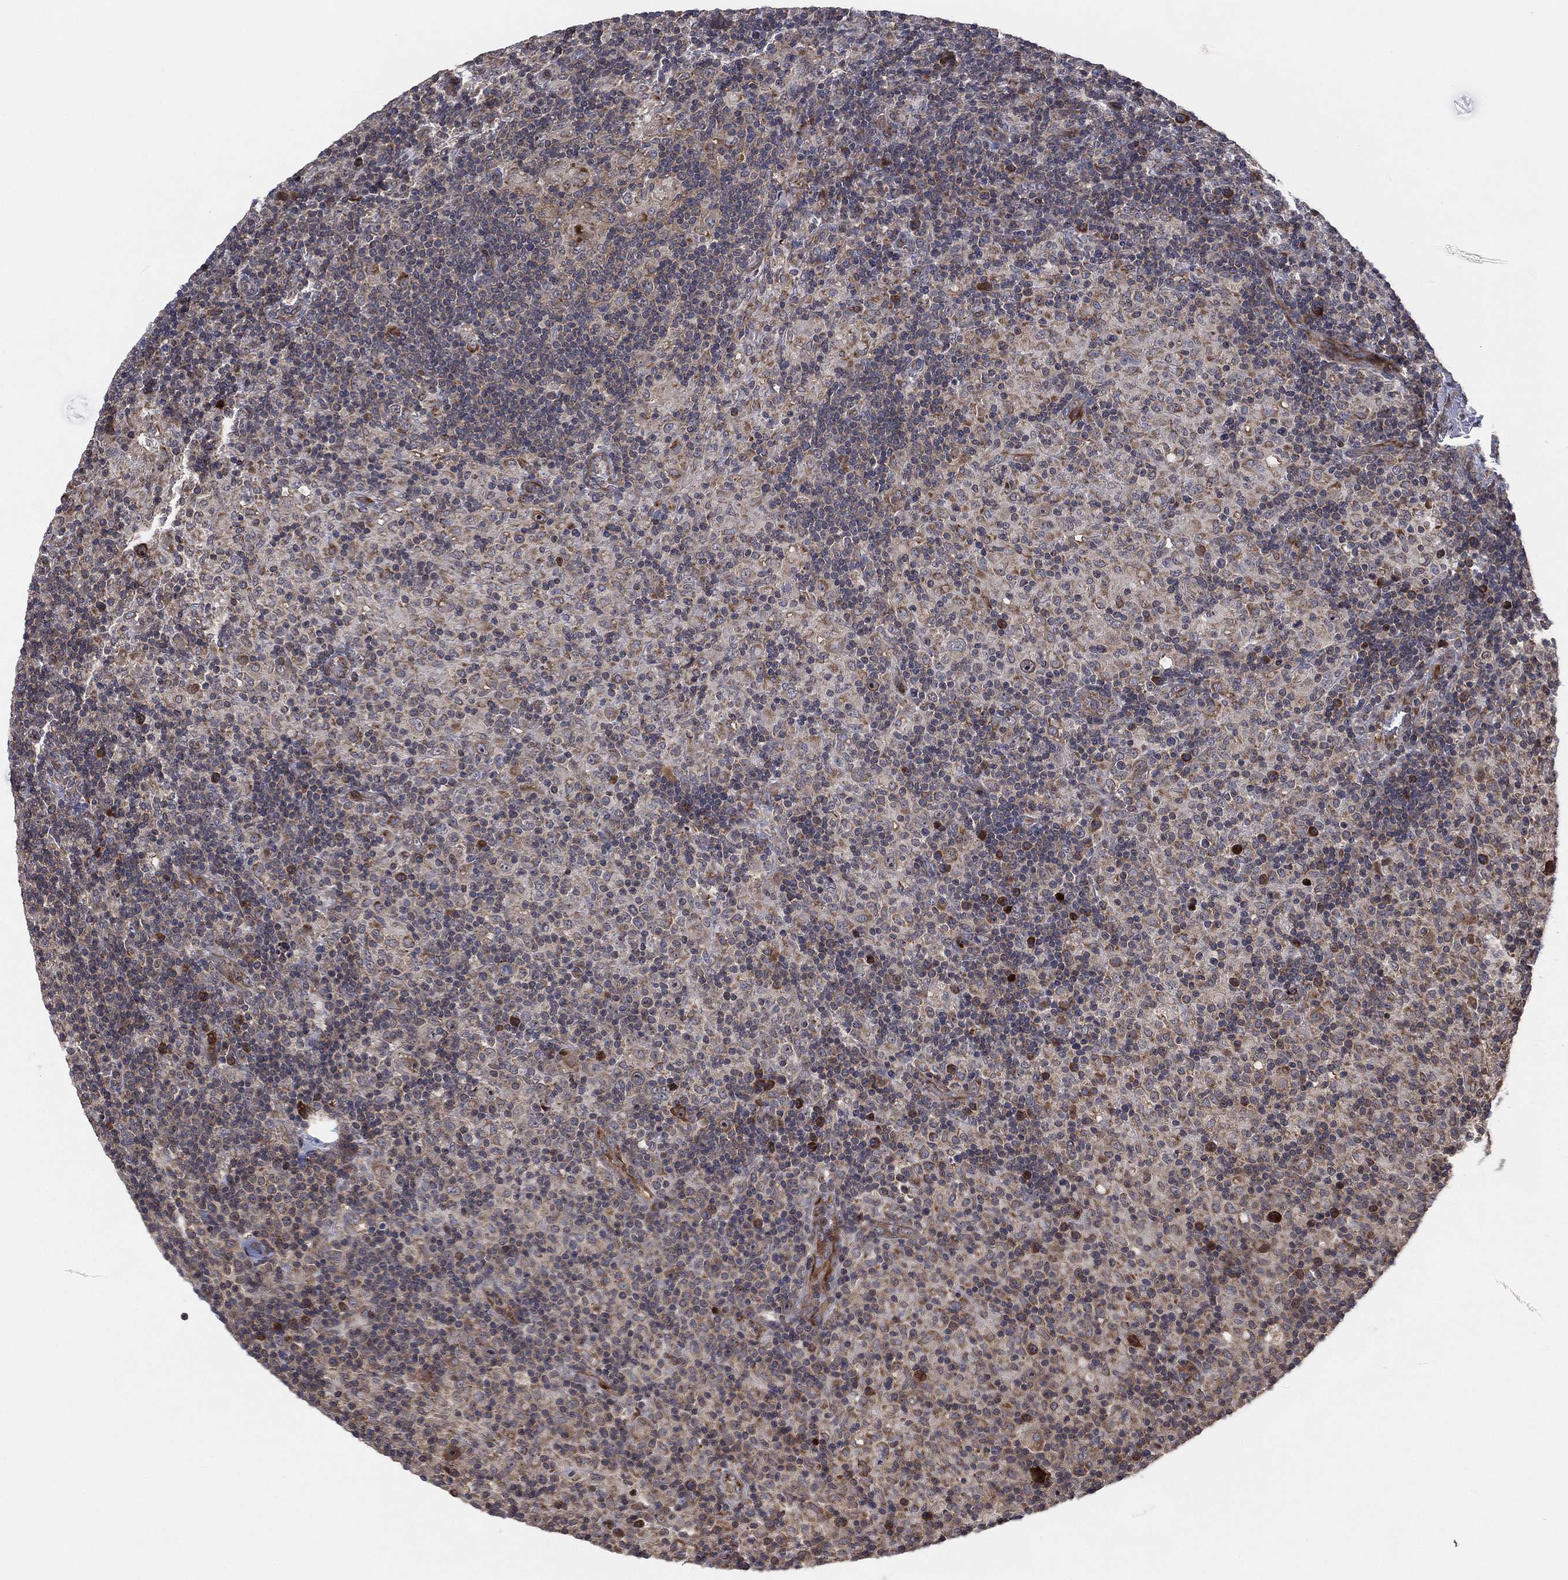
{"staining": {"intensity": "moderate", "quantity": "<25%", "location": "cytoplasmic/membranous"}, "tissue": "lymphoma", "cell_type": "Tumor cells", "image_type": "cancer", "snomed": [{"axis": "morphology", "description": "Hodgkin's disease, NOS"}, {"axis": "topography", "description": "Lymph node"}], "caption": "Immunohistochemical staining of human Hodgkin's disease displays low levels of moderate cytoplasmic/membranous expression in approximately <25% of tumor cells. (brown staining indicates protein expression, while blue staining denotes nuclei).", "gene": "TMCO1", "patient": {"sex": "male", "age": 70}}